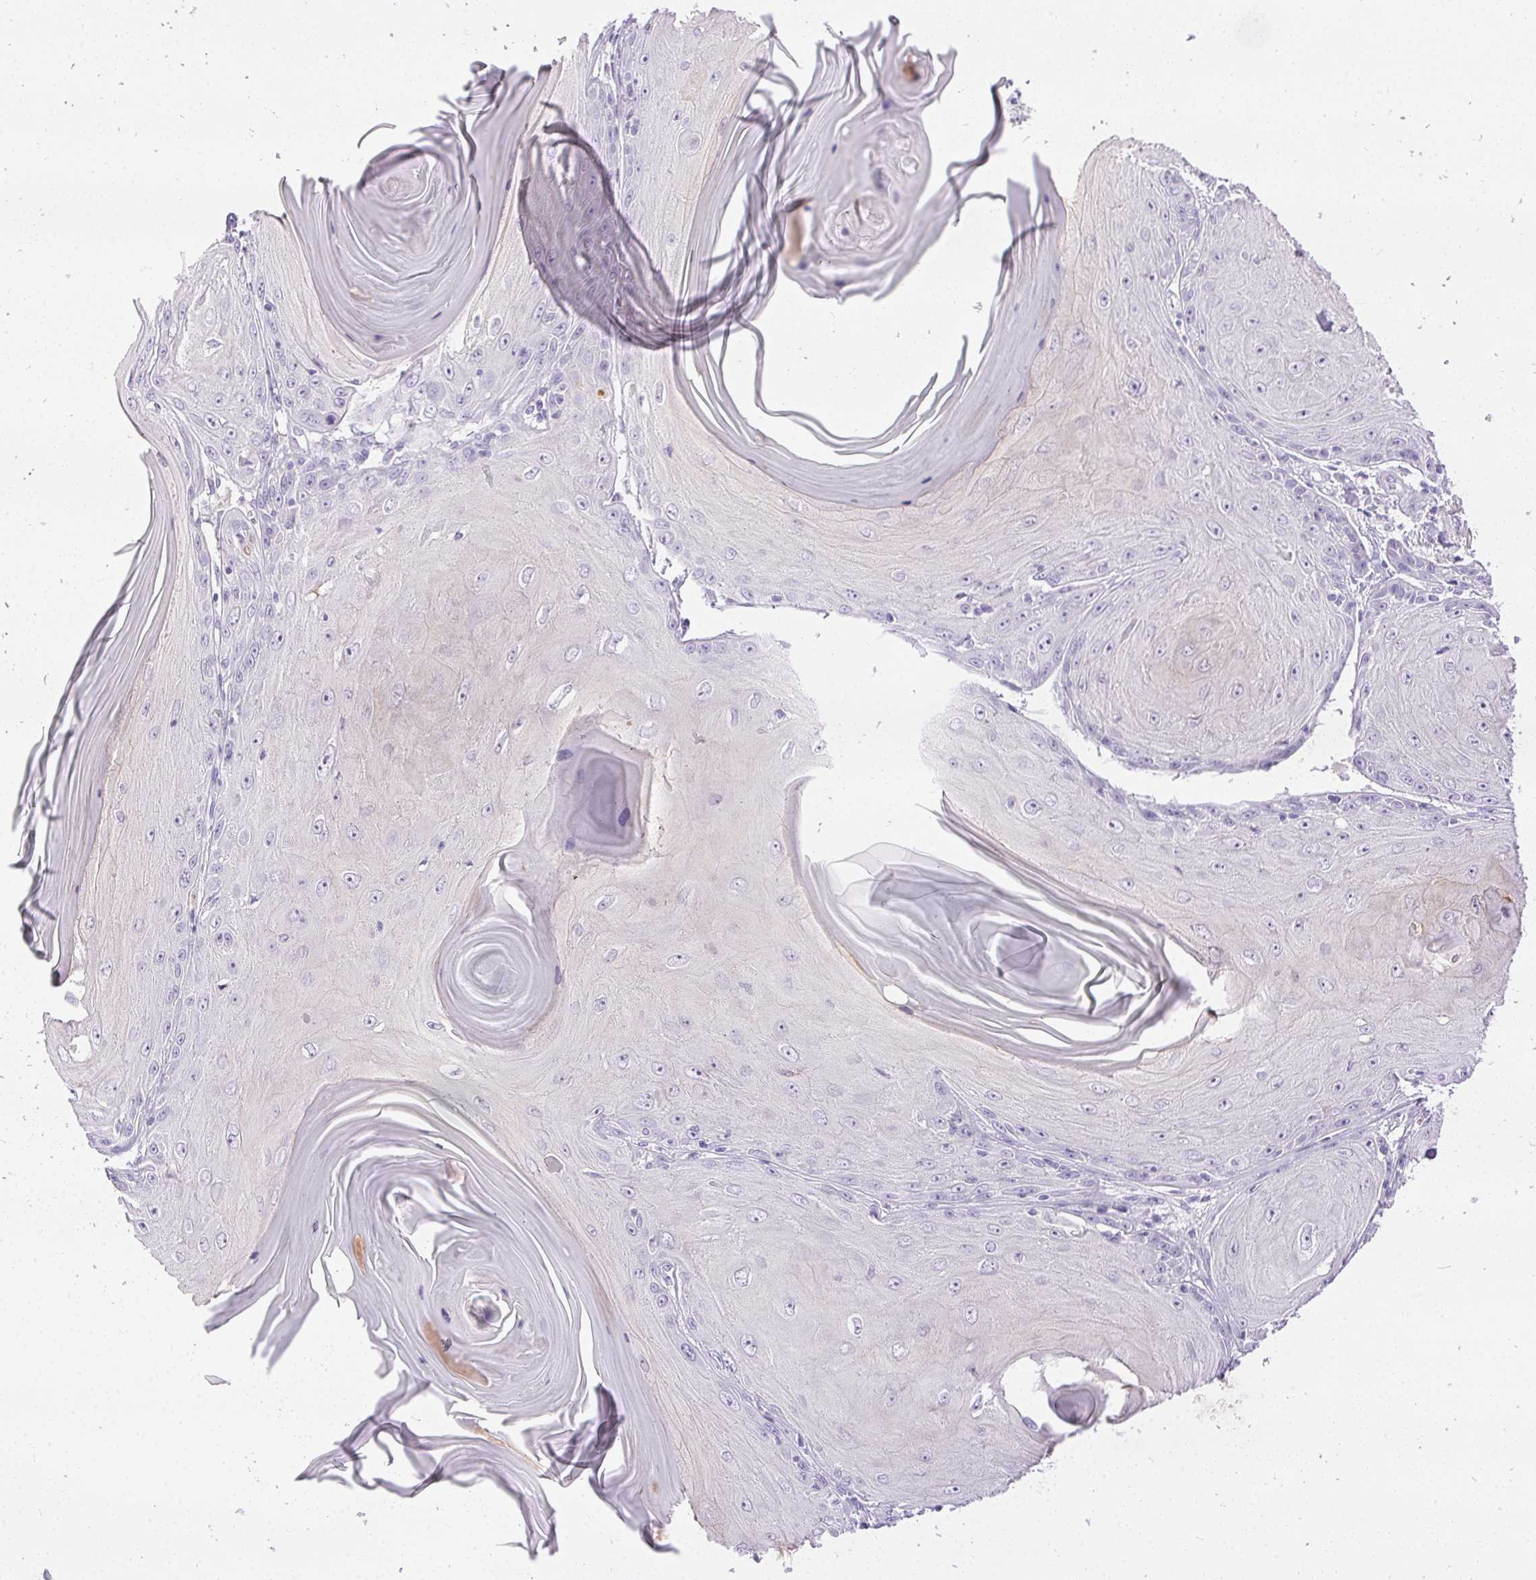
{"staining": {"intensity": "negative", "quantity": "none", "location": "none"}, "tissue": "skin cancer", "cell_type": "Tumor cells", "image_type": "cancer", "snomed": [{"axis": "morphology", "description": "Squamous cell carcinoma, NOS"}, {"axis": "topography", "description": "Skin"}, {"axis": "topography", "description": "Vulva"}], "caption": "High power microscopy photomicrograph of an immunohistochemistry histopathology image of skin cancer (squamous cell carcinoma), revealing no significant staining in tumor cells.", "gene": "C20orf85", "patient": {"sex": "female", "age": 85}}